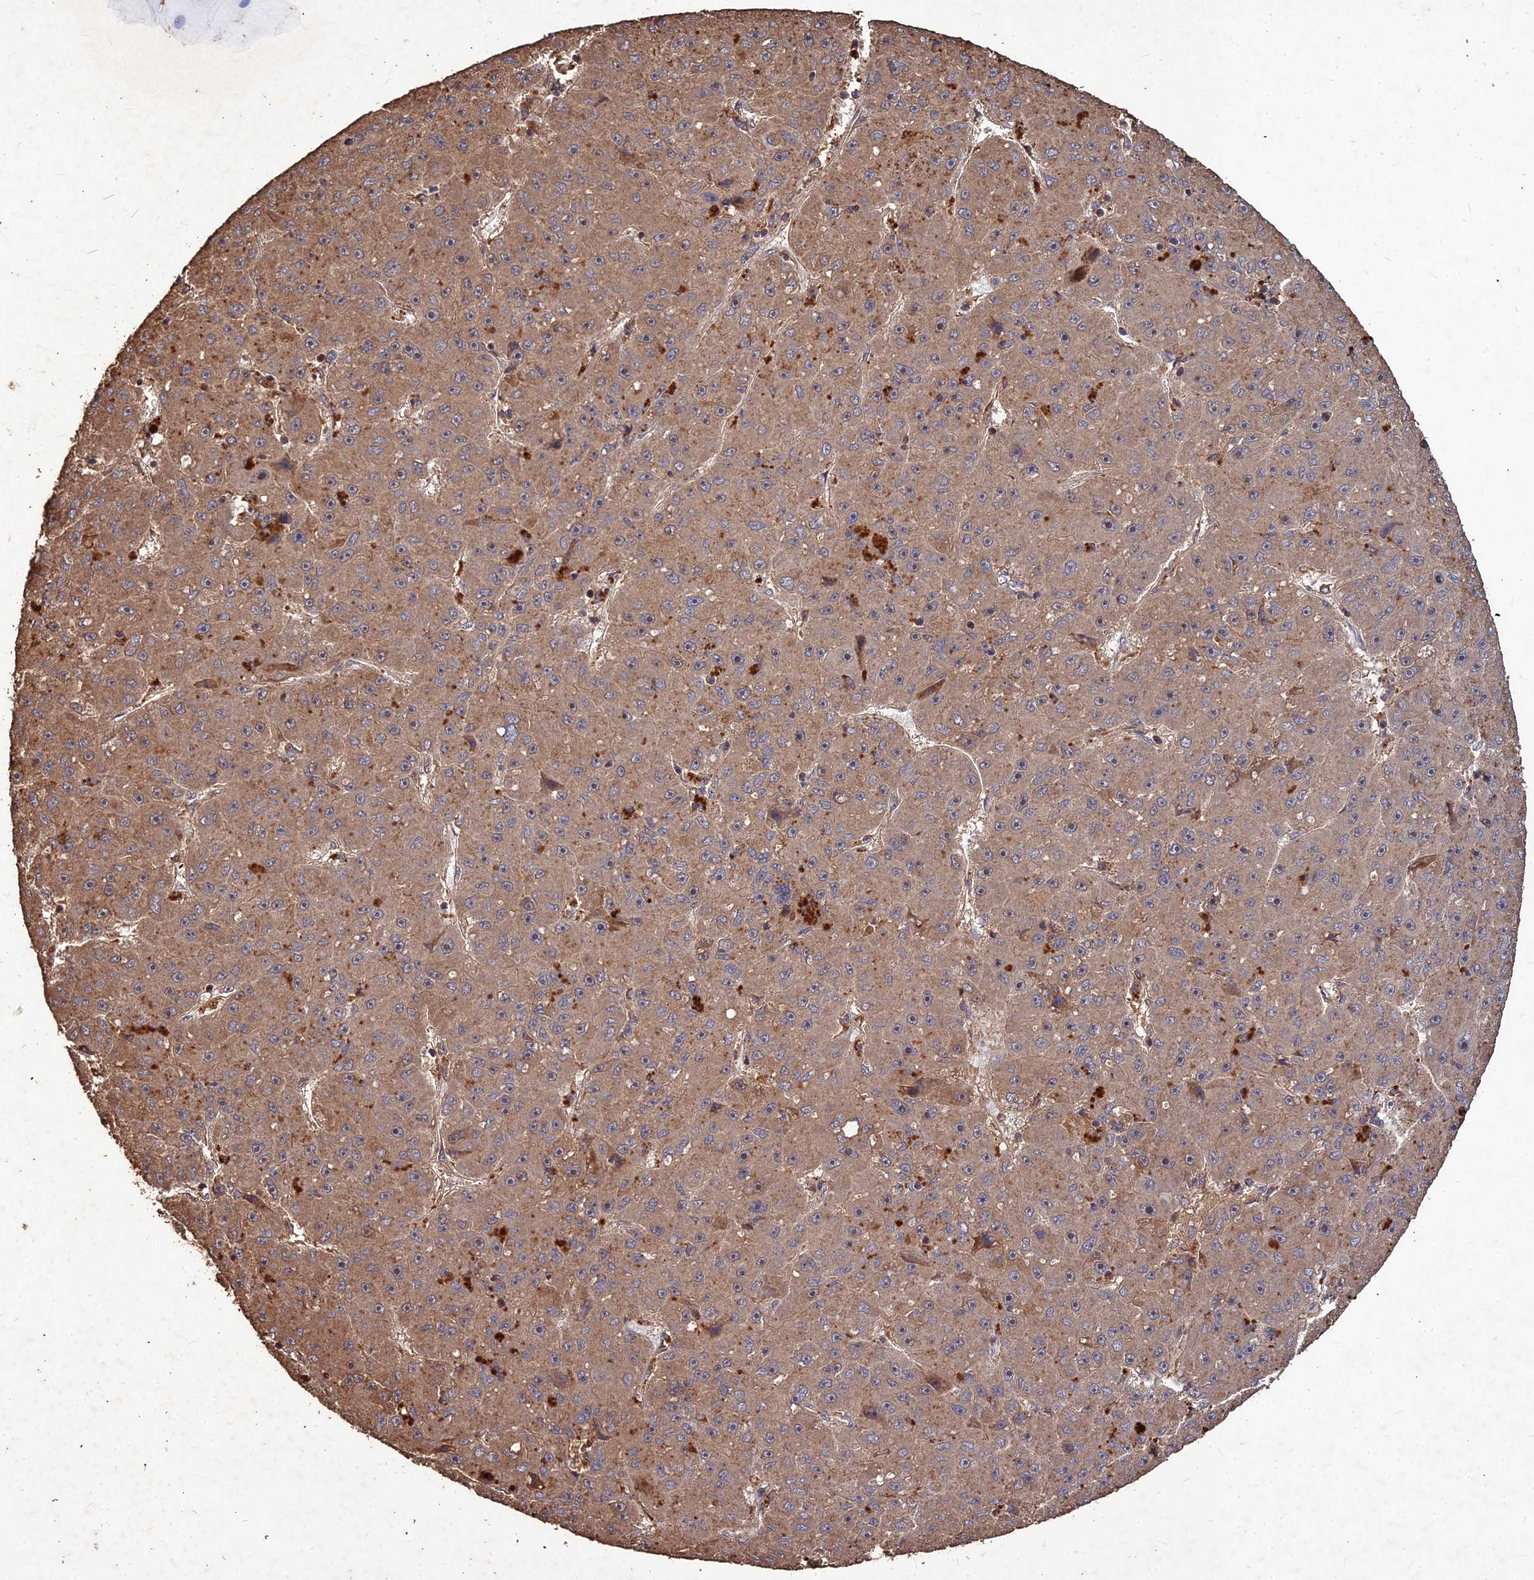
{"staining": {"intensity": "weak", "quantity": ">75%", "location": "cytoplasmic/membranous"}, "tissue": "liver cancer", "cell_type": "Tumor cells", "image_type": "cancer", "snomed": [{"axis": "morphology", "description": "Carcinoma, Hepatocellular, NOS"}, {"axis": "topography", "description": "Liver"}], "caption": "This micrograph exhibits liver cancer (hepatocellular carcinoma) stained with IHC to label a protein in brown. The cytoplasmic/membranous of tumor cells show weak positivity for the protein. Nuclei are counter-stained blue.", "gene": "SYMPK", "patient": {"sex": "male", "age": 67}}